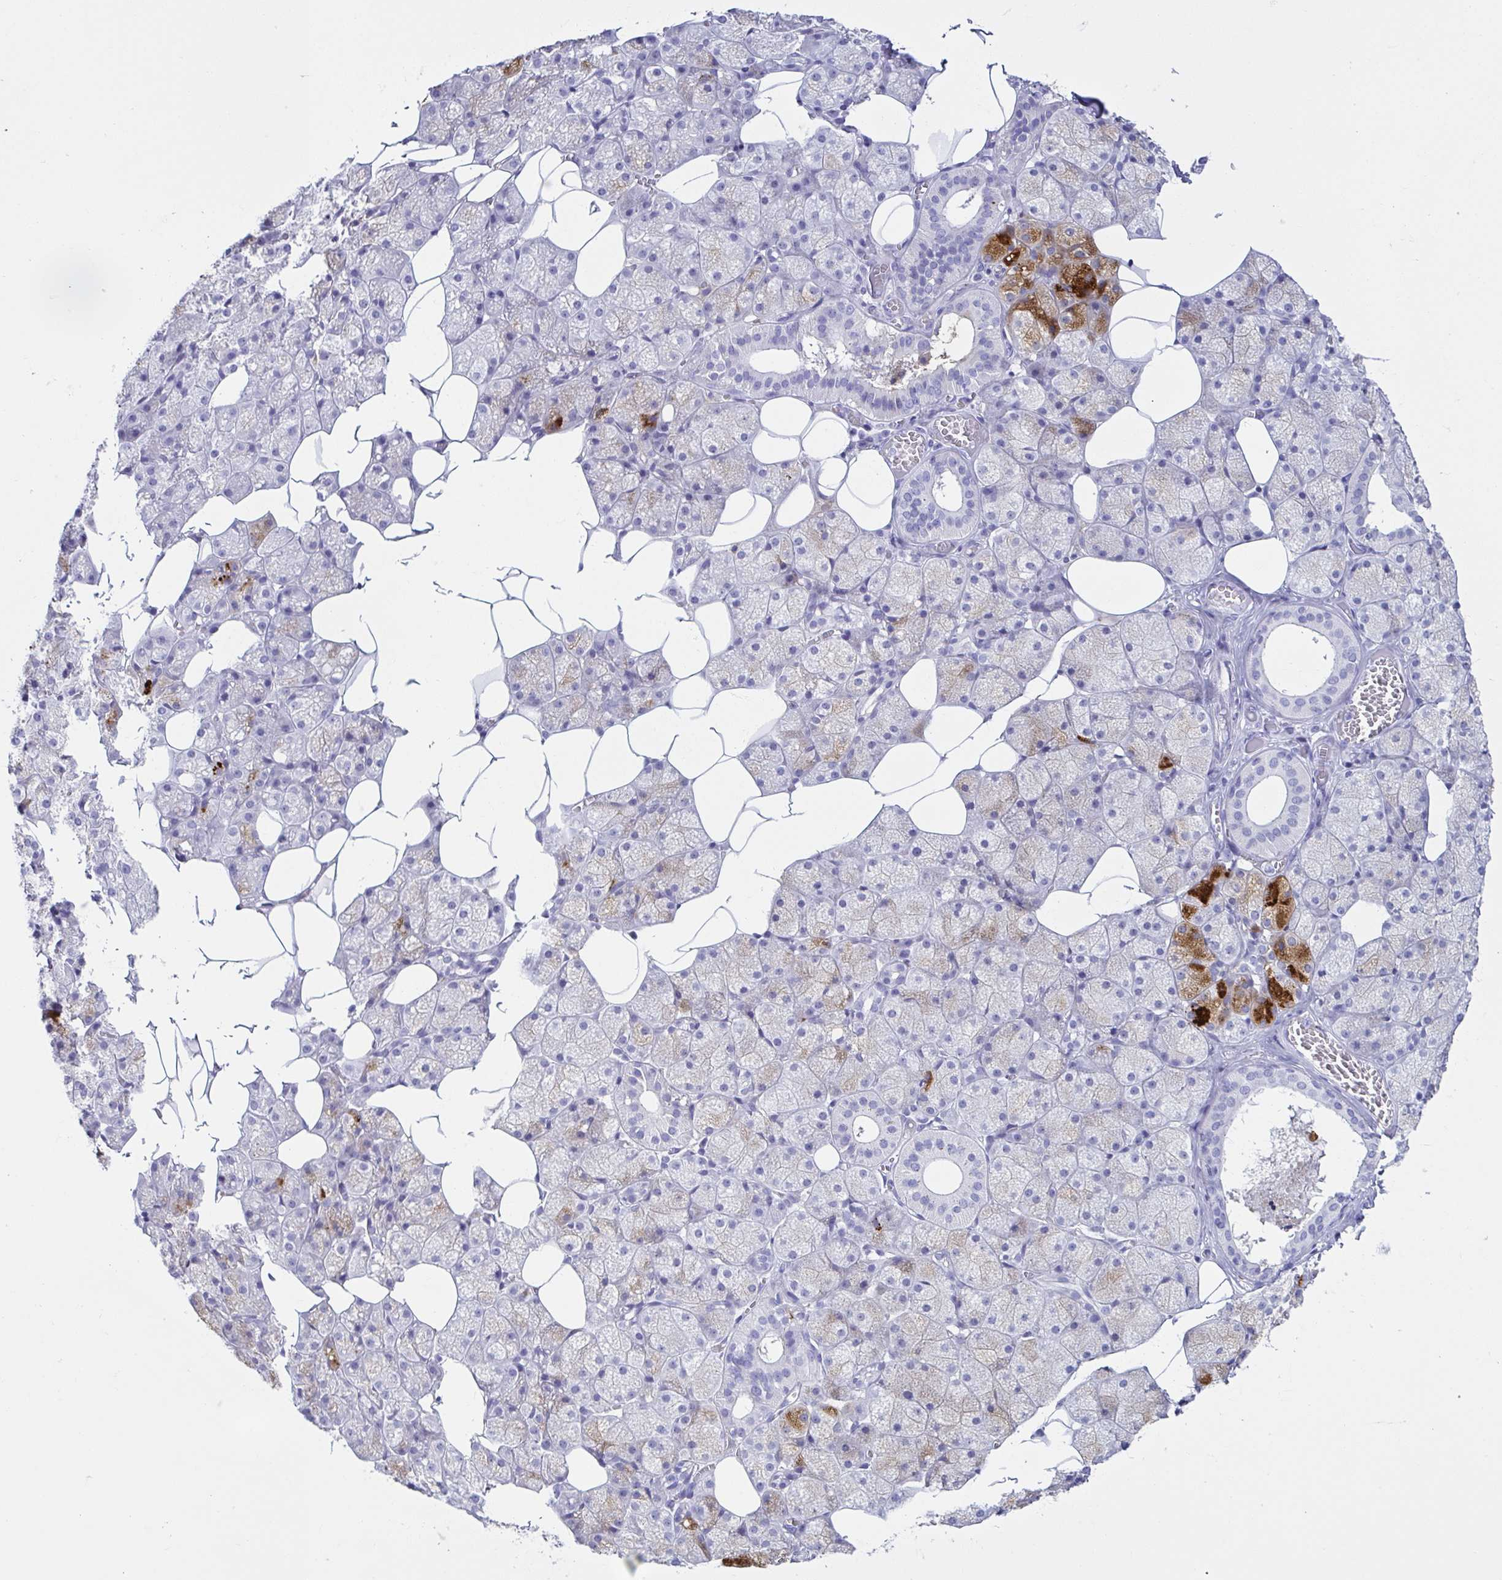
{"staining": {"intensity": "strong", "quantity": "25%-75%", "location": "cytoplasmic/membranous"}, "tissue": "salivary gland", "cell_type": "Glandular cells", "image_type": "normal", "snomed": [{"axis": "morphology", "description": "Normal tissue, NOS"}, {"axis": "topography", "description": "Salivary gland"}, {"axis": "topography", "description": "Peripheral nerve tissue"}], "caption": "Immunohistochemical staining of normal salivary gland demonstrates strong cytoplasmic/membranous protein staining in approximately 25%-75% of glandular cells. (brown staining indicates protein expression, while blue staining denotes nuclei).", "gene": "CD164L2", "patient": {"sex": "male", "age": 38}}